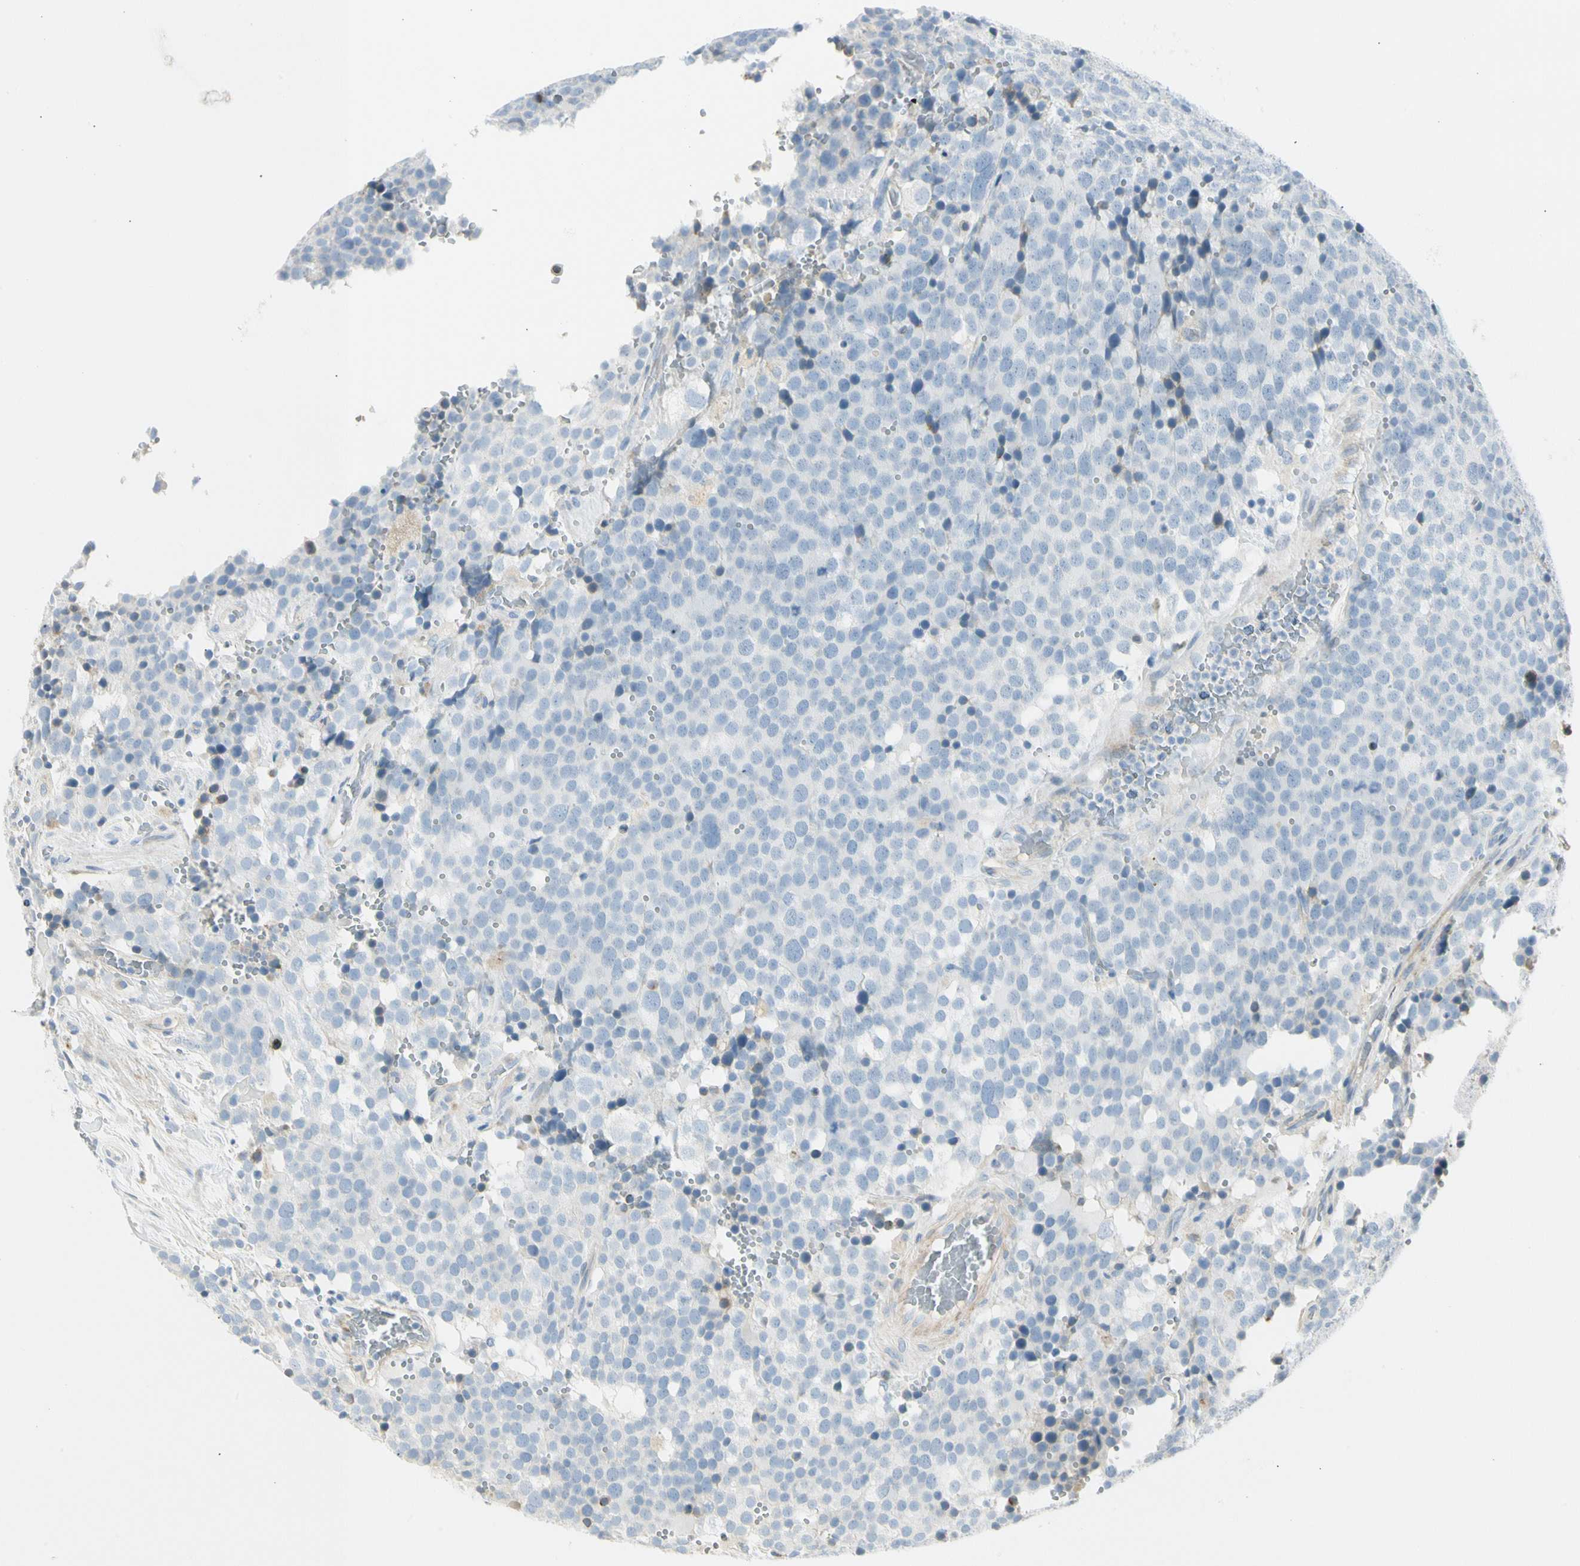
{"staining": {"intensity": "negative", "quantity": "none", "location": "none"}, "tissue": "testis cancer", "cell_type": "Tumor cells", "image_type": "cancer", "snomed": [{"axis": "morphology", "description": "Seminoma, NOS"}, {"axis": "topography", "description": "Testis"}], "caption": "Tumor cells are negative for brown protein staining in testis seminoma. (DAB (3,3'-diaminobenzidine) IHC visualized using brightfield microscopy, high magnification).", "gene": "TNFSF11", "patient": {"sex": "male", "age": 71}}